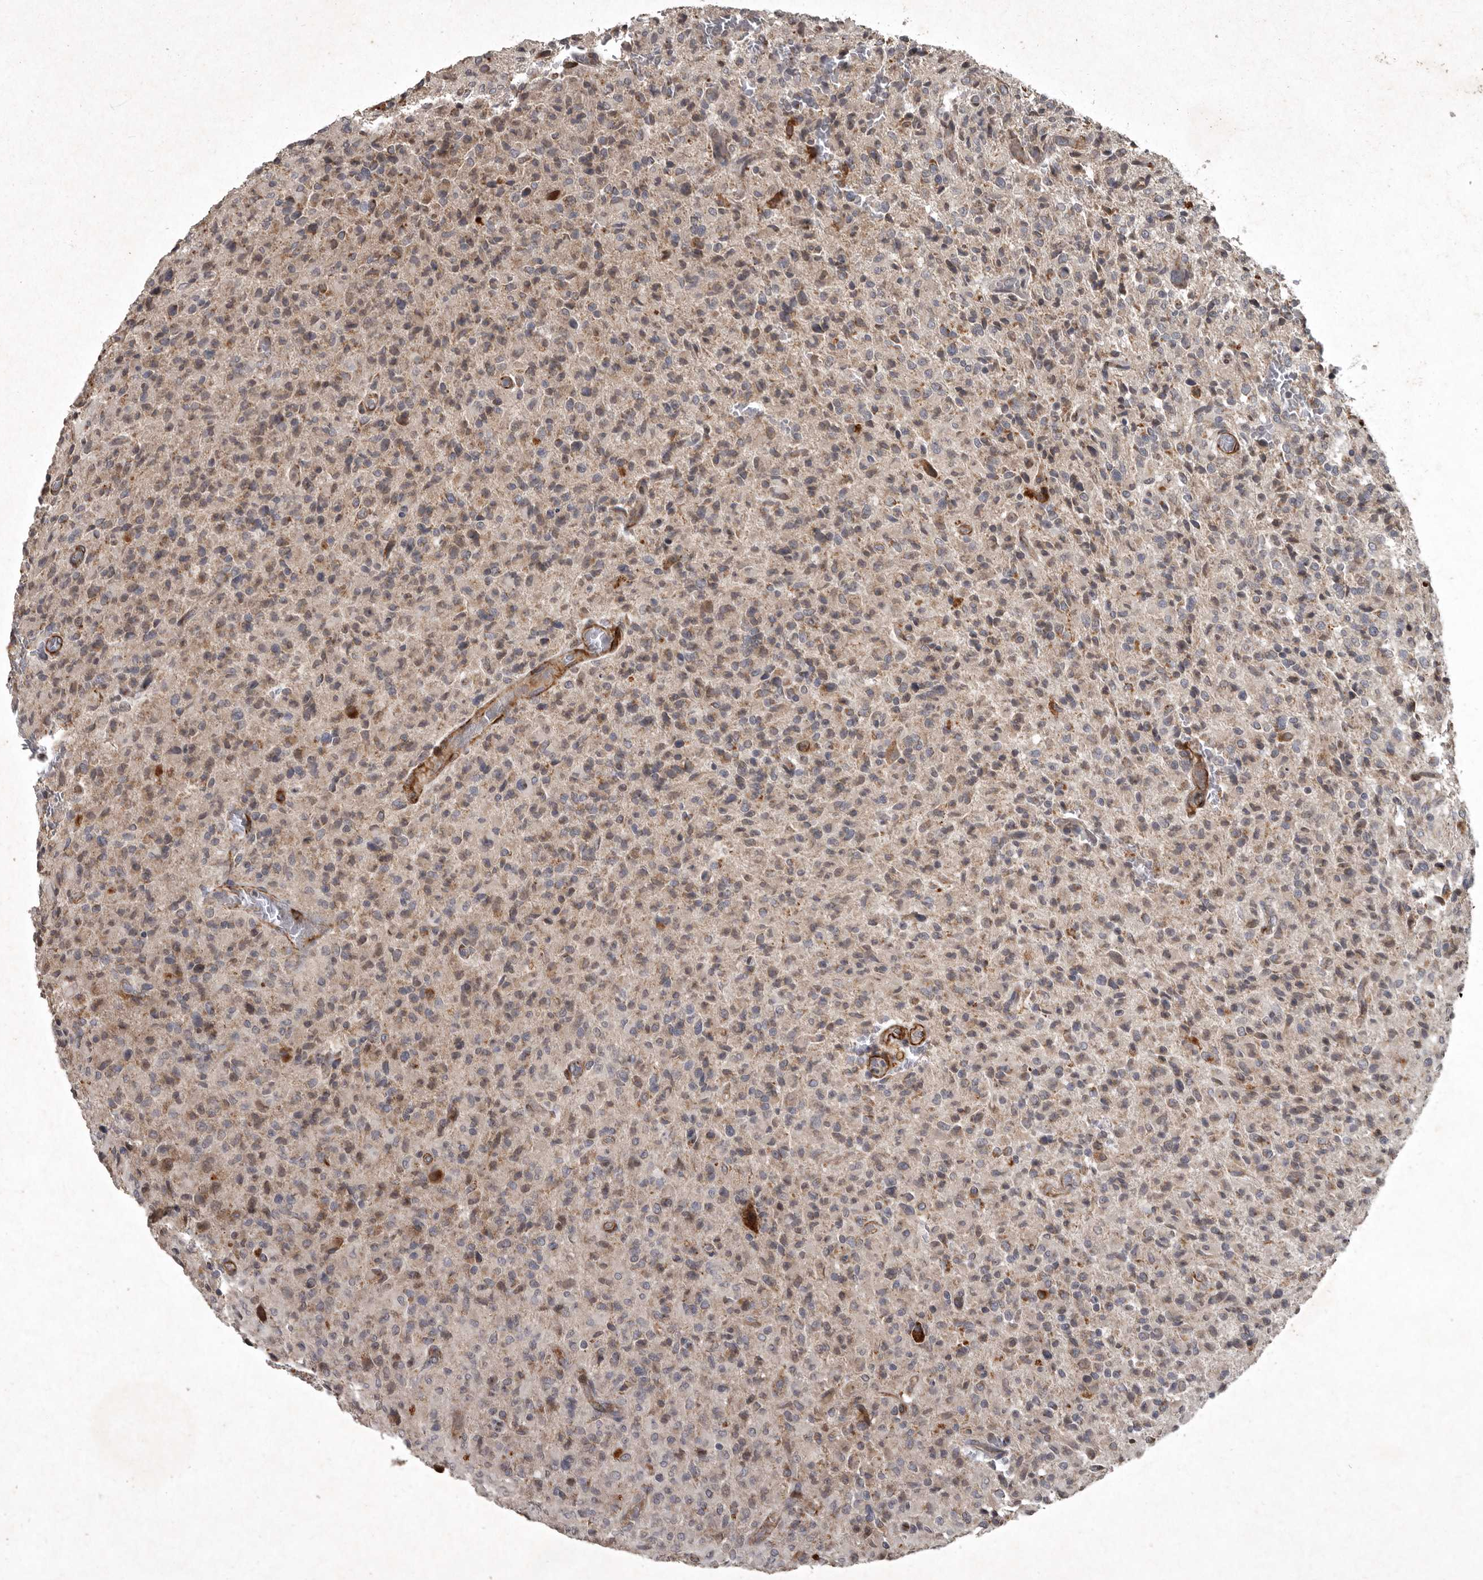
{"staining": {"intensity": "weak", "quantity": ">75%", "location": "cytoplasmic/membranous"}, "tissue": "glioma", "cell_type": "Tumor cells", "image_type": "cancer", "snomed": [{"axis": "morphology", "description": "Glioma, malignant, High grade"}, {"axis": "topography", "description": "Brain"}], "caption": "DAB (3,3'-diaminobenzidine) immunohistochemical staining of malignant high-grade glioma displays weak cytoplasmic/membranous protein expression in approximately >75% of tumor cells.", "gene": "MRPS15", "patient": {"sex": "female", "age": 57}}